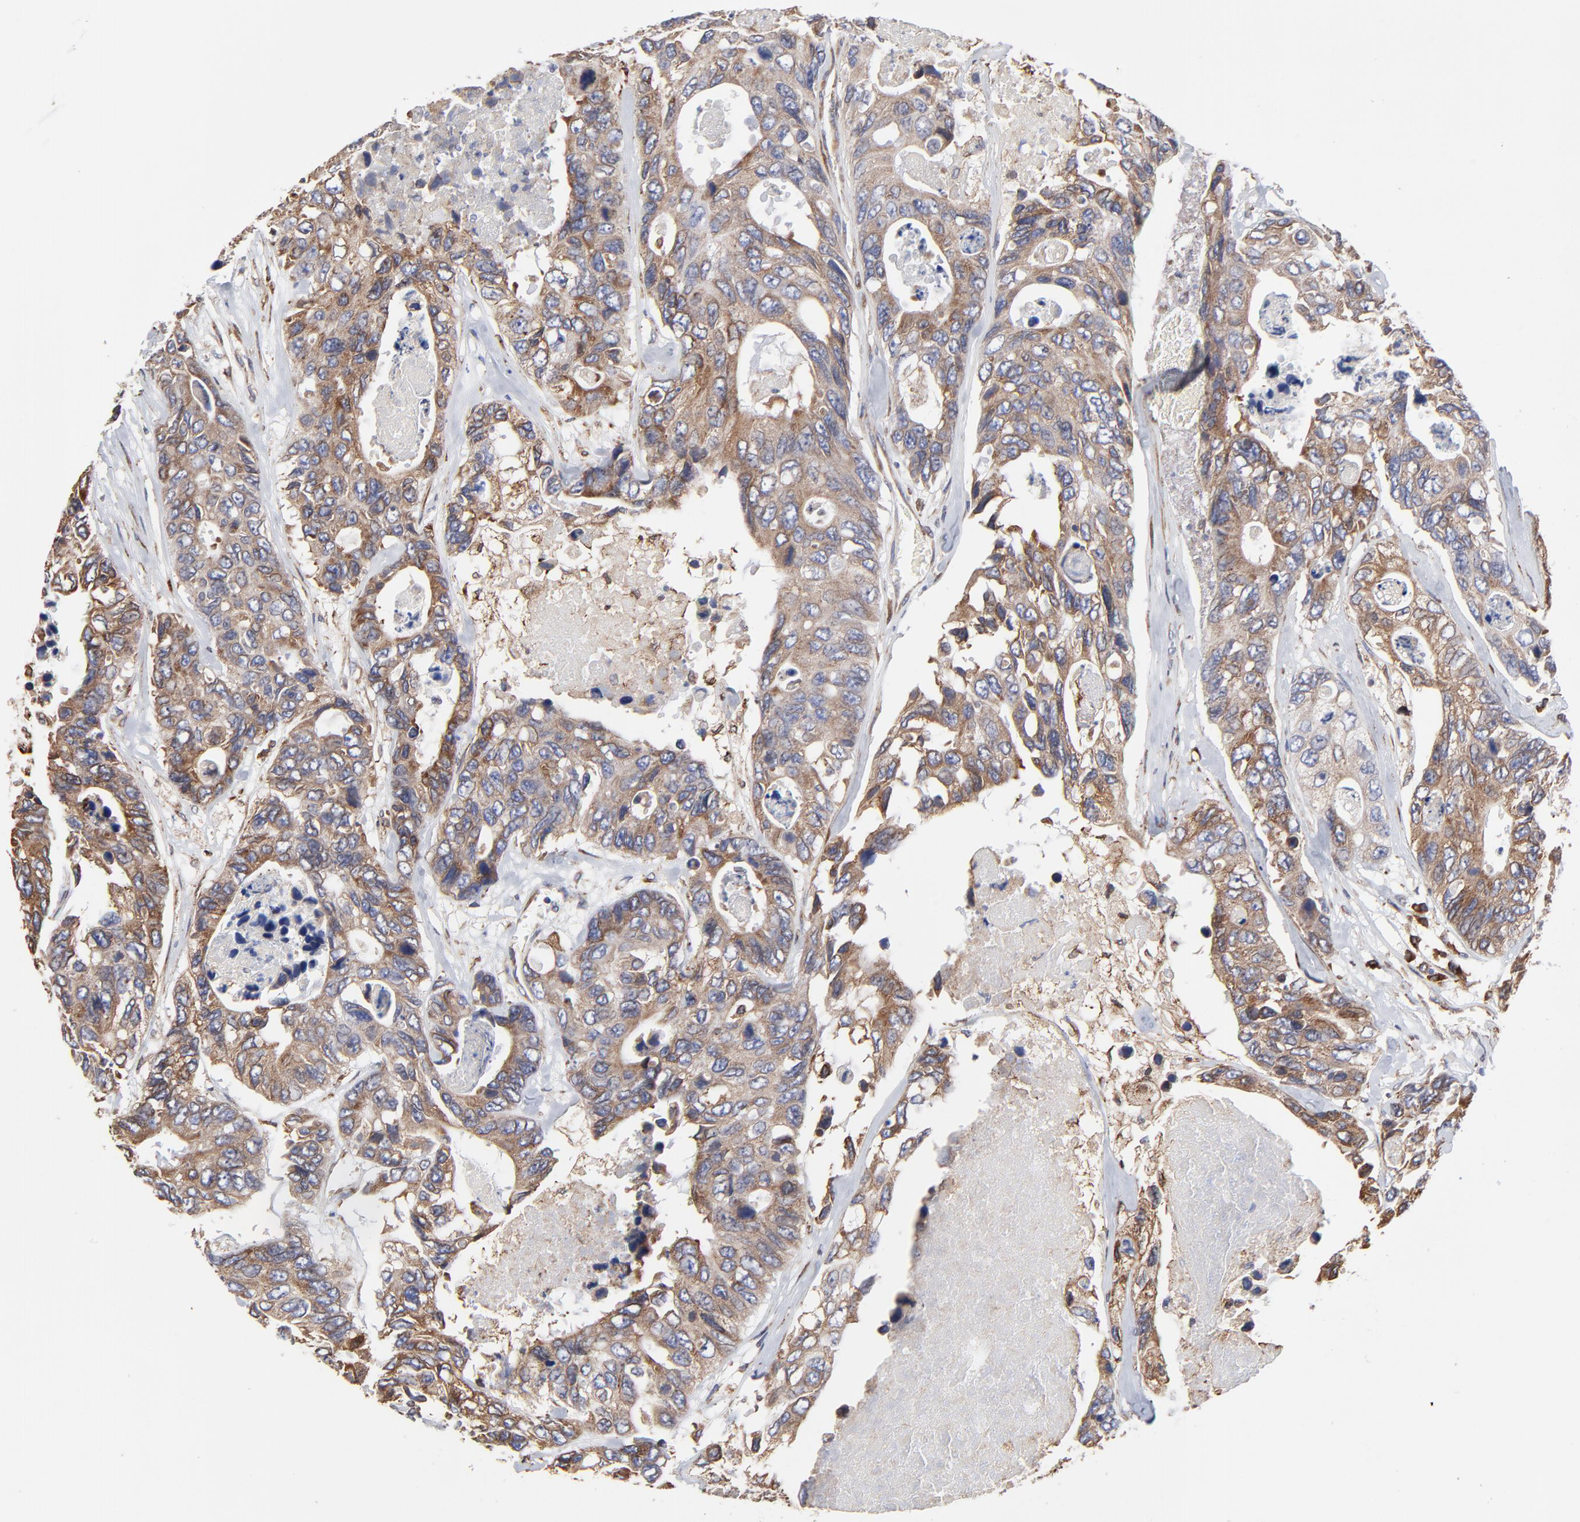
{"staining": {"intensity": "moderate", "quantity": ">75%", "location": "cytoplasmic/membranous"}, "tissue": "colorectal cancer", "cell_type": "Tumor cells", "image_type": "cancer", "snomed": [{"axis": "morphology", "description": "Adenocarcinoma, NOS"}, {"axis": "topography", "description": "Colon"}], "caption": "This is an image of immunohistochemistry (IHC) staining of colorectal adenocarcinoma, which shows moderate staining in the cytoplasmic/membranous of tumor cells.", "gene": "LMAN1", "patient": {"sex": "female", "age": 86}}